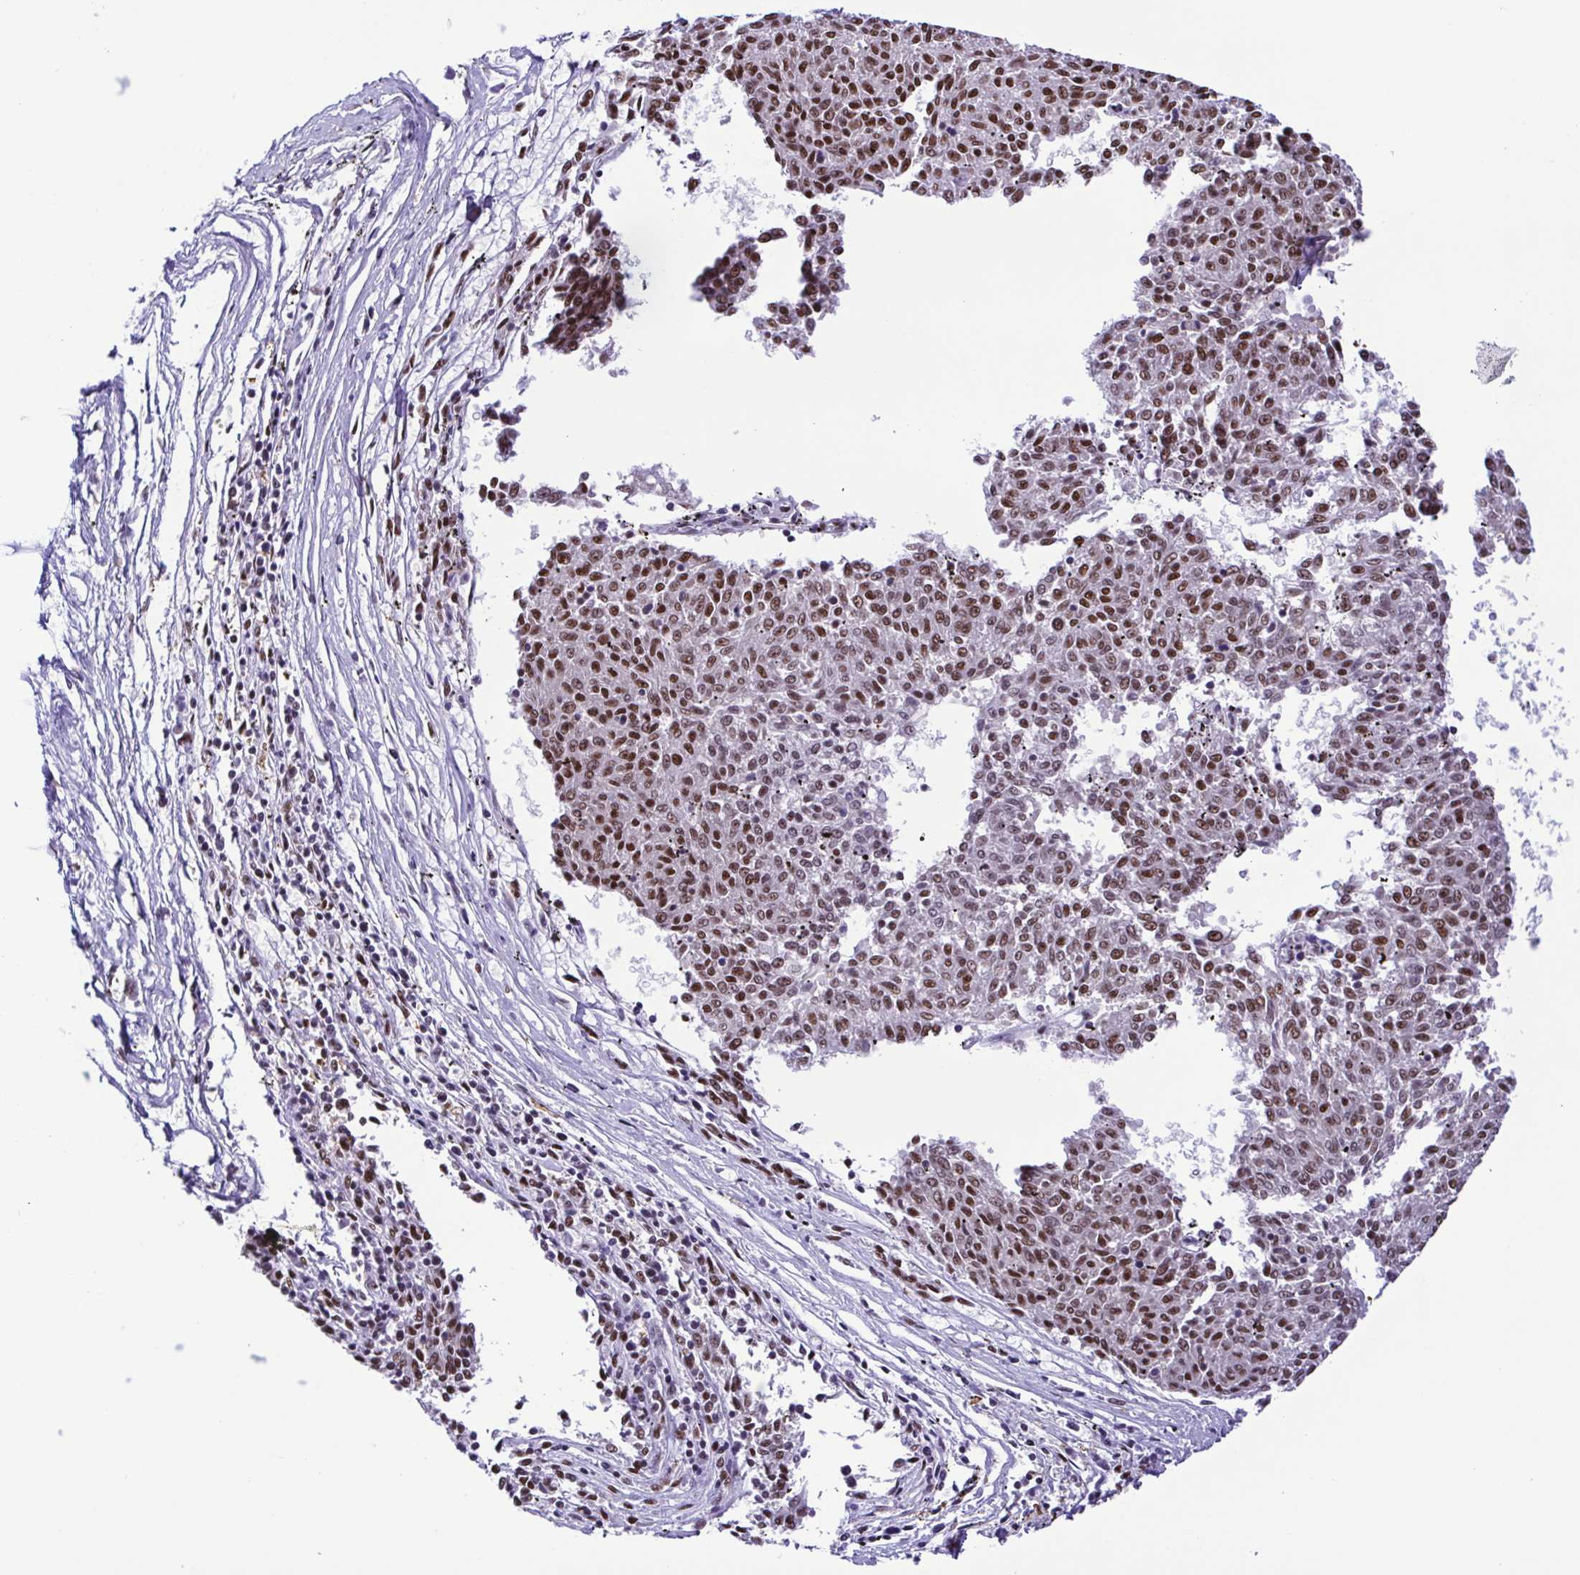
{"staining": {"intensity": "strong", "quantity": "25%-75%", "location": "nuclear"}, "tissue": "melanoma", "cell_type": "Tumor cells", "image_type": "cancer", "snomed": [{"axis": "morphology", "description": "Malignant melanoma, NOS"}, {"axis": "topography", "description": "Skin"}], "caption": "Human malignant melanoma stained with a protein marker shows strong staining in tumor cells.", "gene": "TRIM28", "patient": {"sex": "female", "age": 72}}